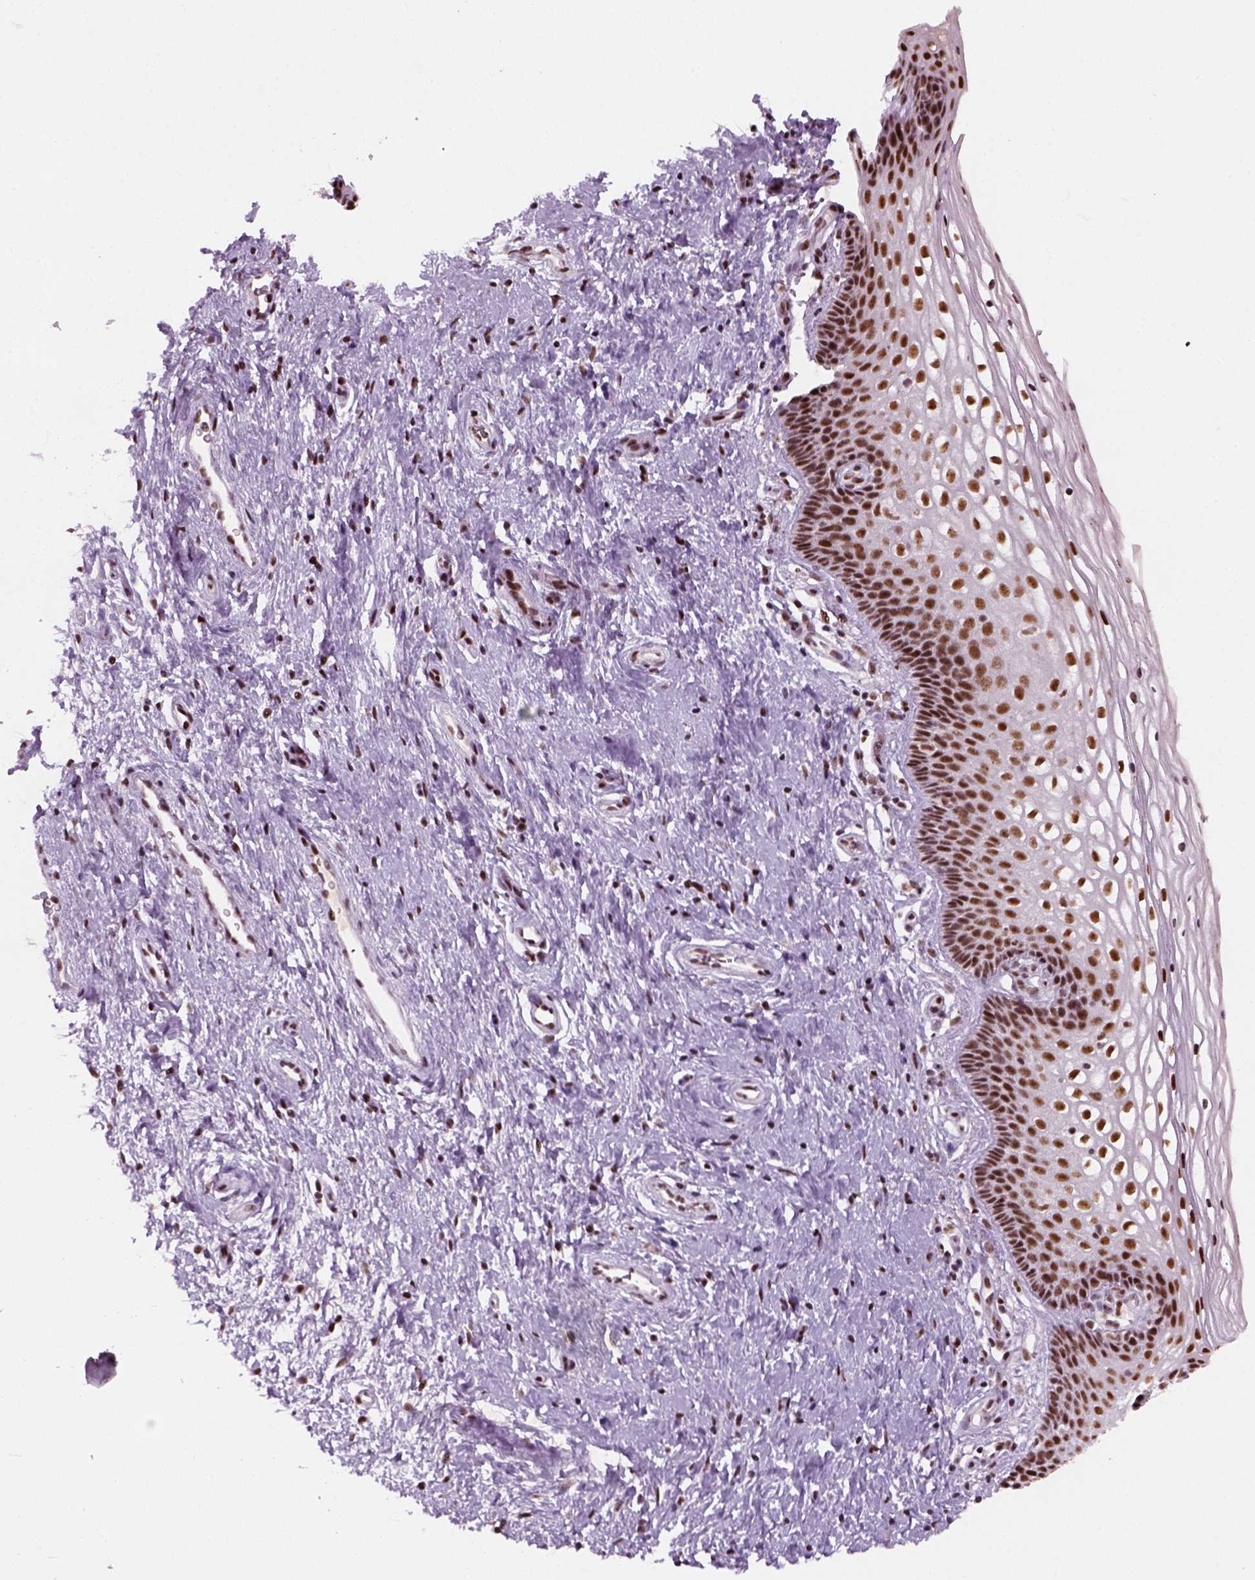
{"staining": {"intensity": "strong", "quantity": ">75%", "location": "nuclear"}, "tissue": "cervix", "cell_type": "Glandular cells", "image_type": "normal", "snomed": [{"axis": "morphology", "description": "Normal tissue, NOS"}, {"axis": "topography", "description": "Cervix"}], "caption": "DAB (3,3'-diaminobenzidine) immunohistochemical staining of benign human cervix shows strong nuclear protein expression in about >75% of glandular cells.", "gene": "GTF2F1", "patient": {"sex": "female", "age": 34}}